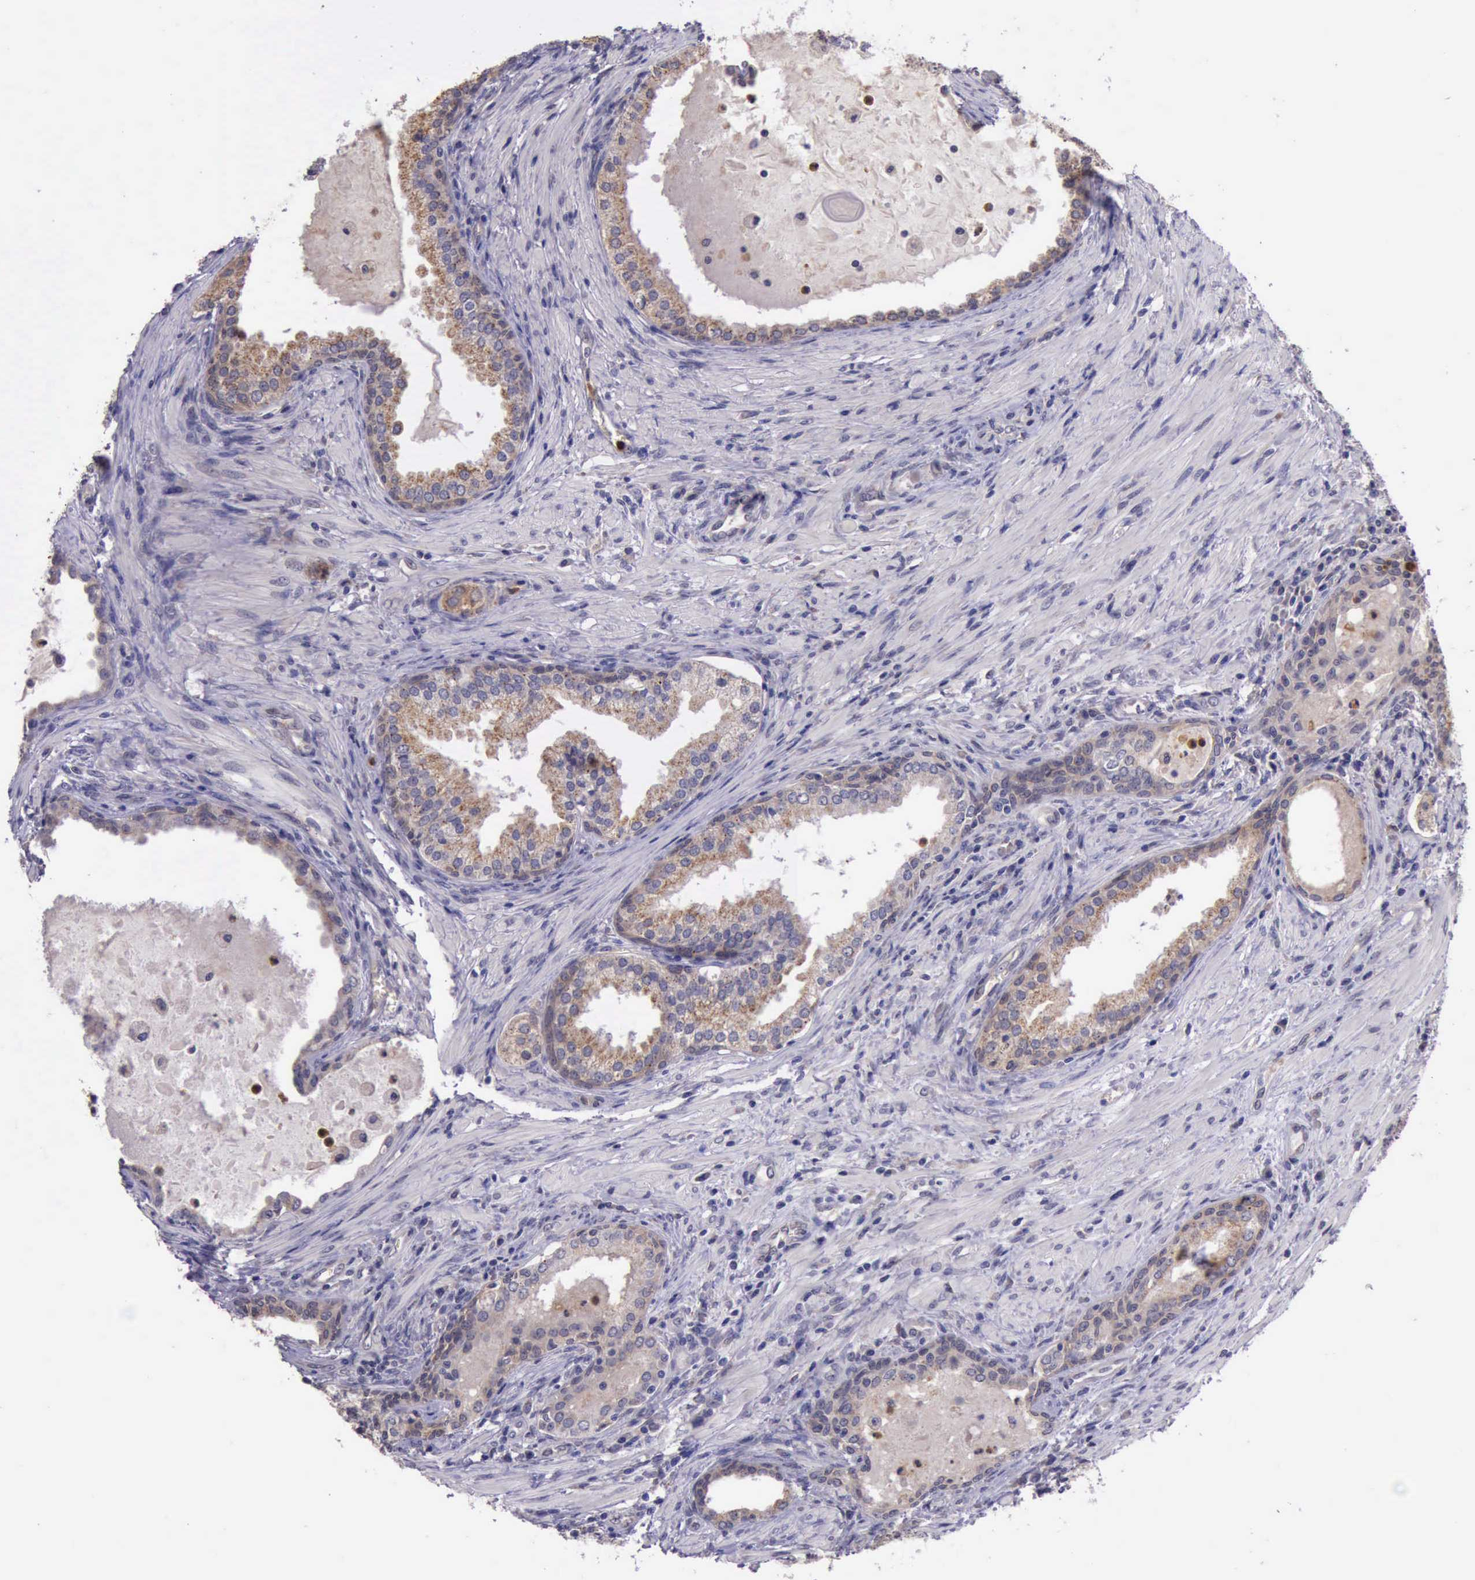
{"staining": {"intensity": "moderate", "quantity": ">75%", "location": "cytoplasmic/membranous"}, "tissue": "prostate cancer", "cell_type": "Tumor cells", "image_type": "cancer", "snomed": [{"axis": "morphology", "description": "Adenocarcinoma, Medium grade"}, {"axis": "topography", "description": "Prostate"}], "caption": "Prostate adenocarcinoma (medium-grade) stained for a protein (brown) reveals moderate cytoplasmic/membranous positive positivity in about >75% of tumor cells.", "gene": "PLEK2", "patient": {"sex": "male", "age": 70}}